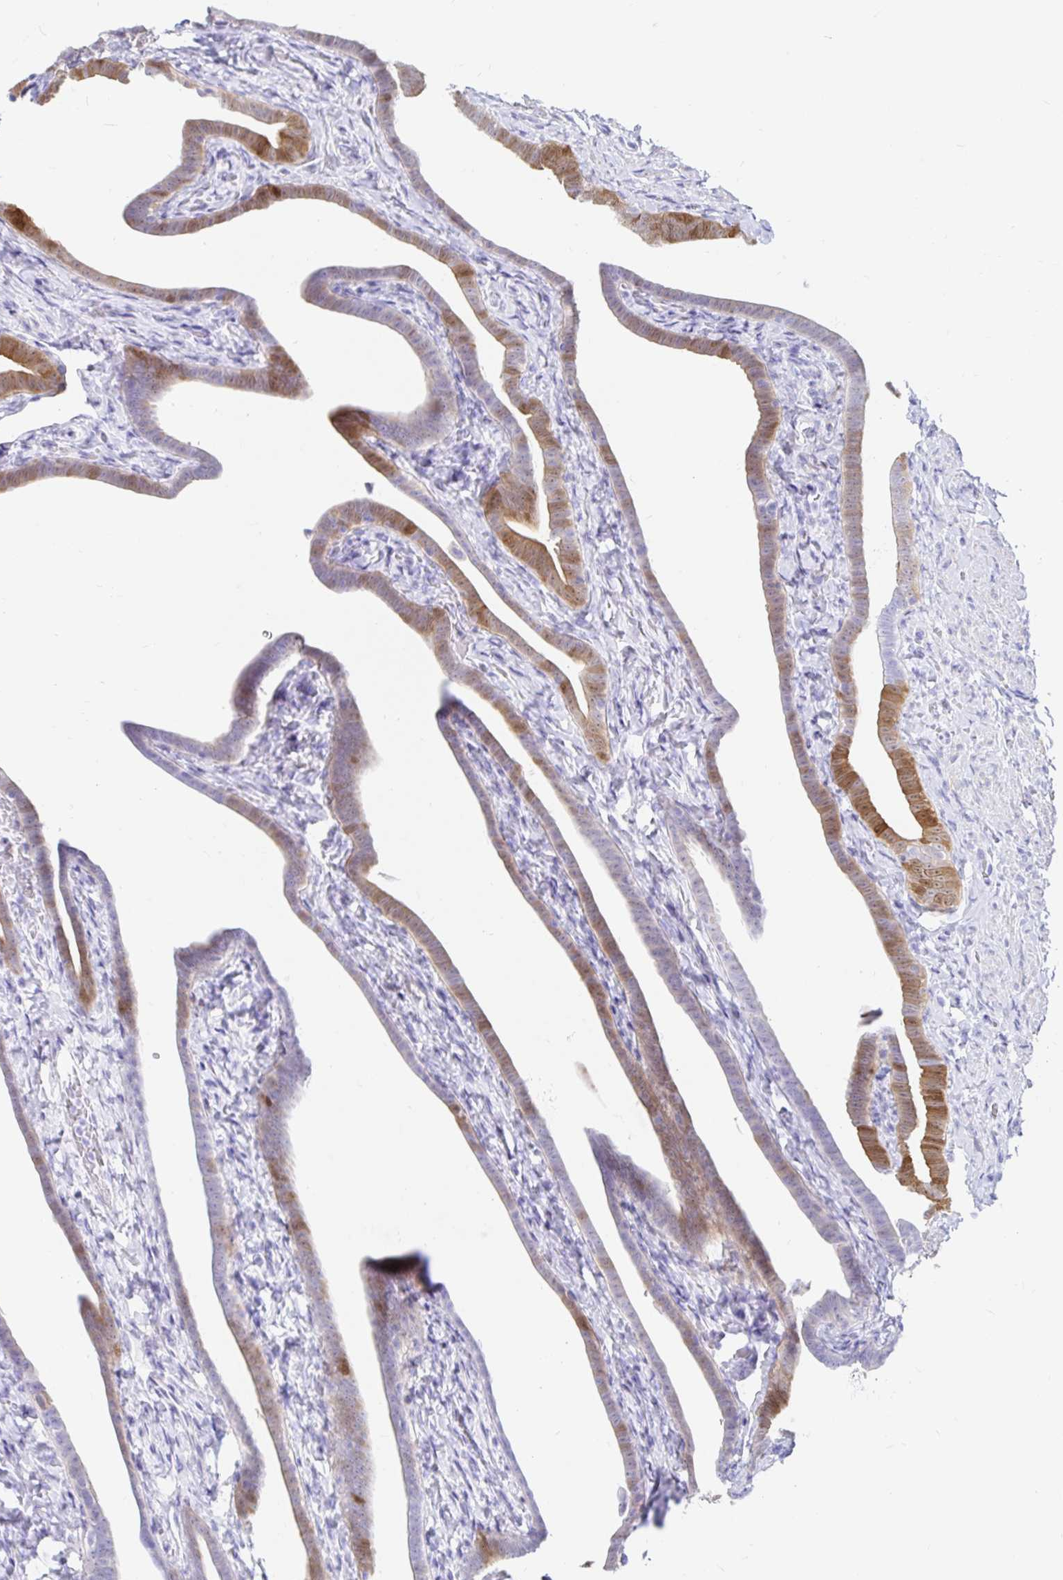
{"staining": {"intensity": "moderate", "quantity": "25%-75%", "location": "cytoplasmic/membranous"}, "tissue": "fallopian tube", "cell_type": "Glandular cells", "image_type": "normal", "snomed": [{"axis": "morphology", "description": "Normal tissue, NOS"}, {"axis": "topography", "description": "Fallopian tube"}], "caption": "The micrograph exhibits immunohistochemical staining of unremarkable fallopian tube. There is moderate cytoplasmic/membranous positivity is appreciated in about 25%-75% of glandular cells.", "gene": "PPP1R1B", "patient": {"sex": "female", "age": 69}}